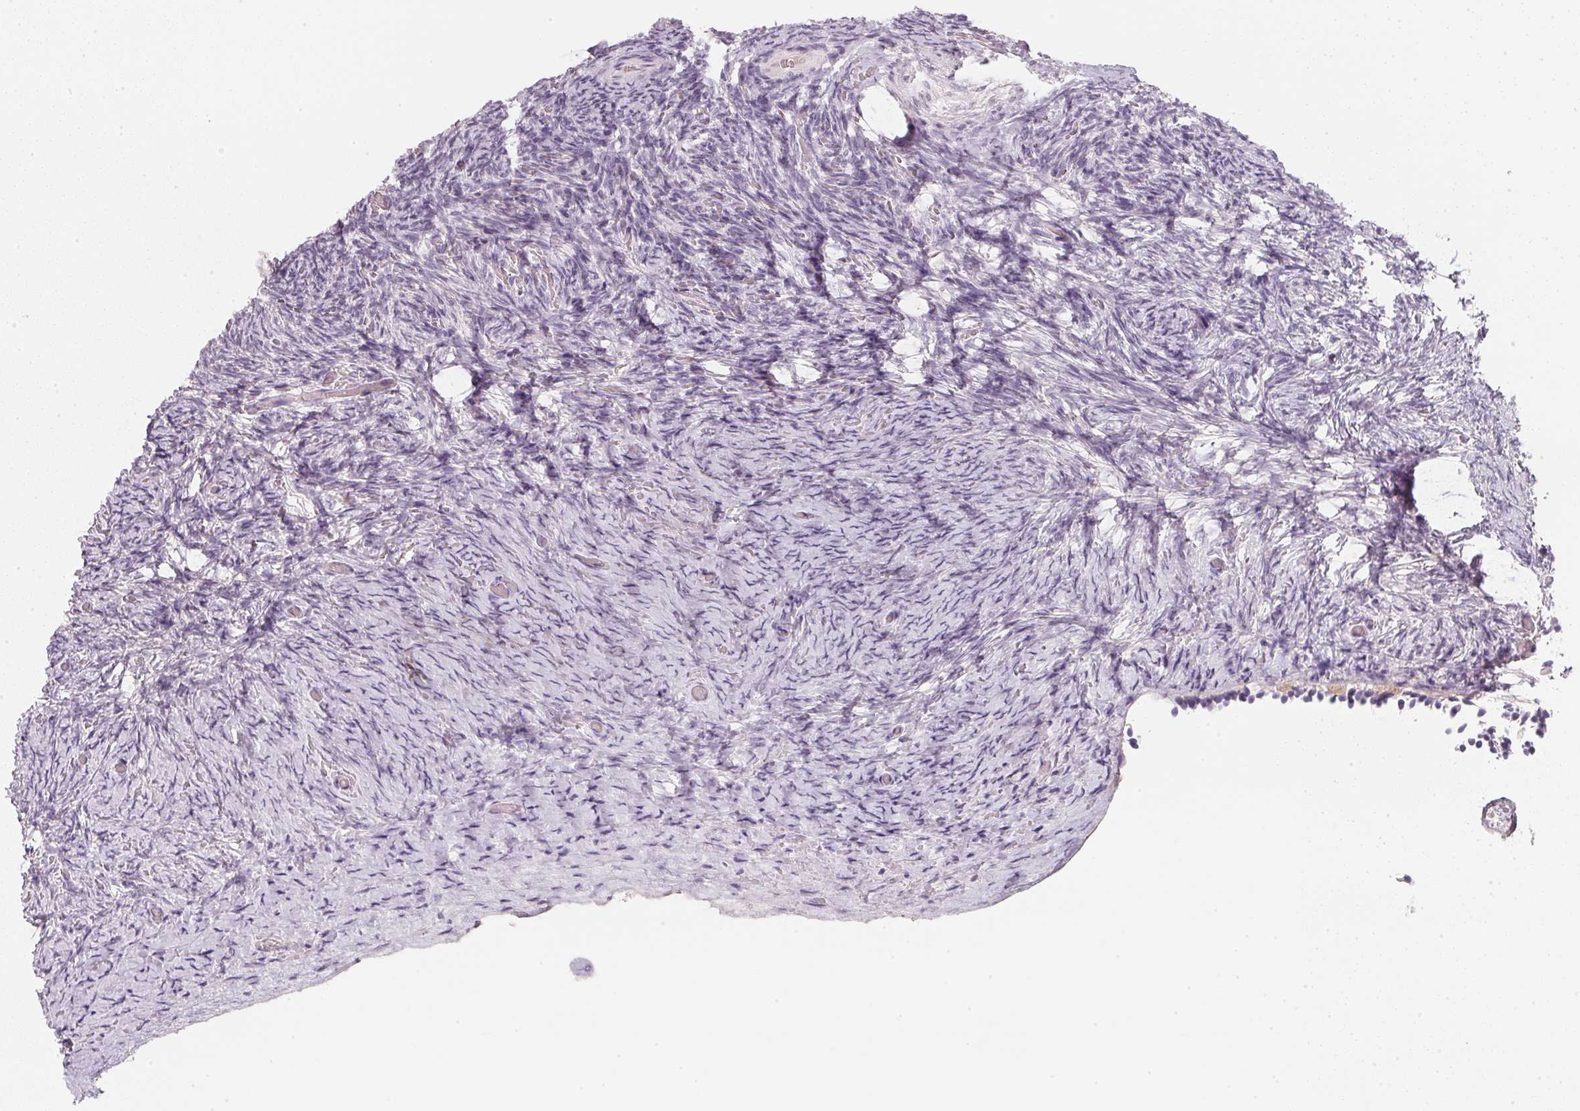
{"staining": {"intensity": "negative", "quantity": "none", "location": "none"}, "tissue": "ovary", "cell_type": "Ovarian stroma cells", "image_type": "normal", "snomed": [{"axis": "morphology", "description": "Normal tissue, NOS"}, {"axis": "topography", "description": "Ovary"}], "caption": "Immunohistochemistry (IHC) of unremarkable human ovary reveals no staining in ovarian stroma cells.", "gene": "CFAP276", "patient": {"sex": "female", "age": 34}}